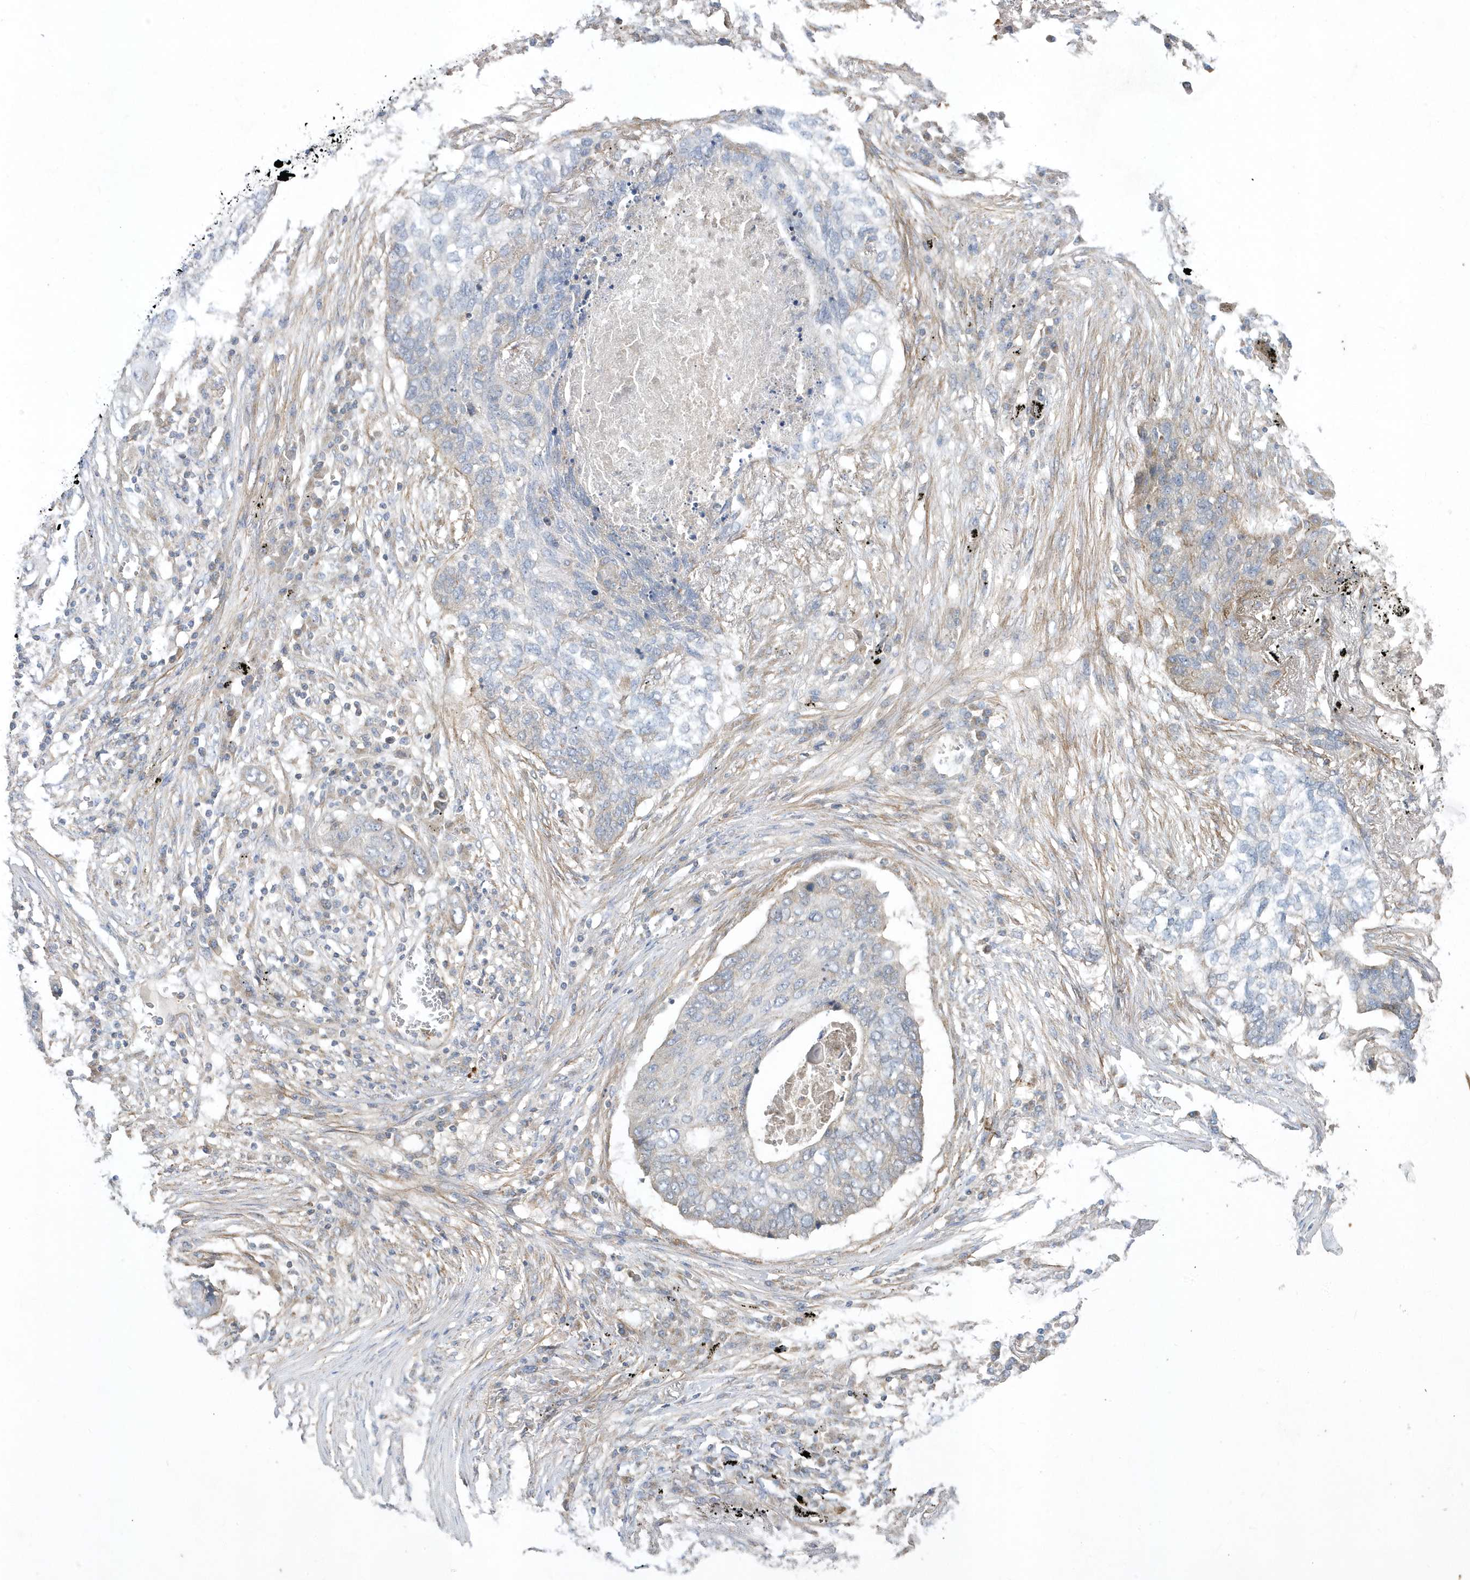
{"staining": {"intensity": "negative", "quantity": "none", "location": "none"}, "tissue": "lung cancer", "cell_type": "Tumor cells", "image_type": "cancer", "snomed": [{"axis": "morphology", "description": "Squamous cell carcinoma, NOS"}, {"axis": "topography", "description": "Lung"}], "caption": "This micrograph is of lung cancer stained with IHC to label a protein in brown with the nuclei are counter-stained blue. There is no positivity in tumor cells. The staining is performed using DAB (3,3'-diaminobenzidine) brown chromogen with nuclei counter-stained in using hematoxylin.", "gene": "LEXM", "patient": {"sex": "female", "age": 63}}